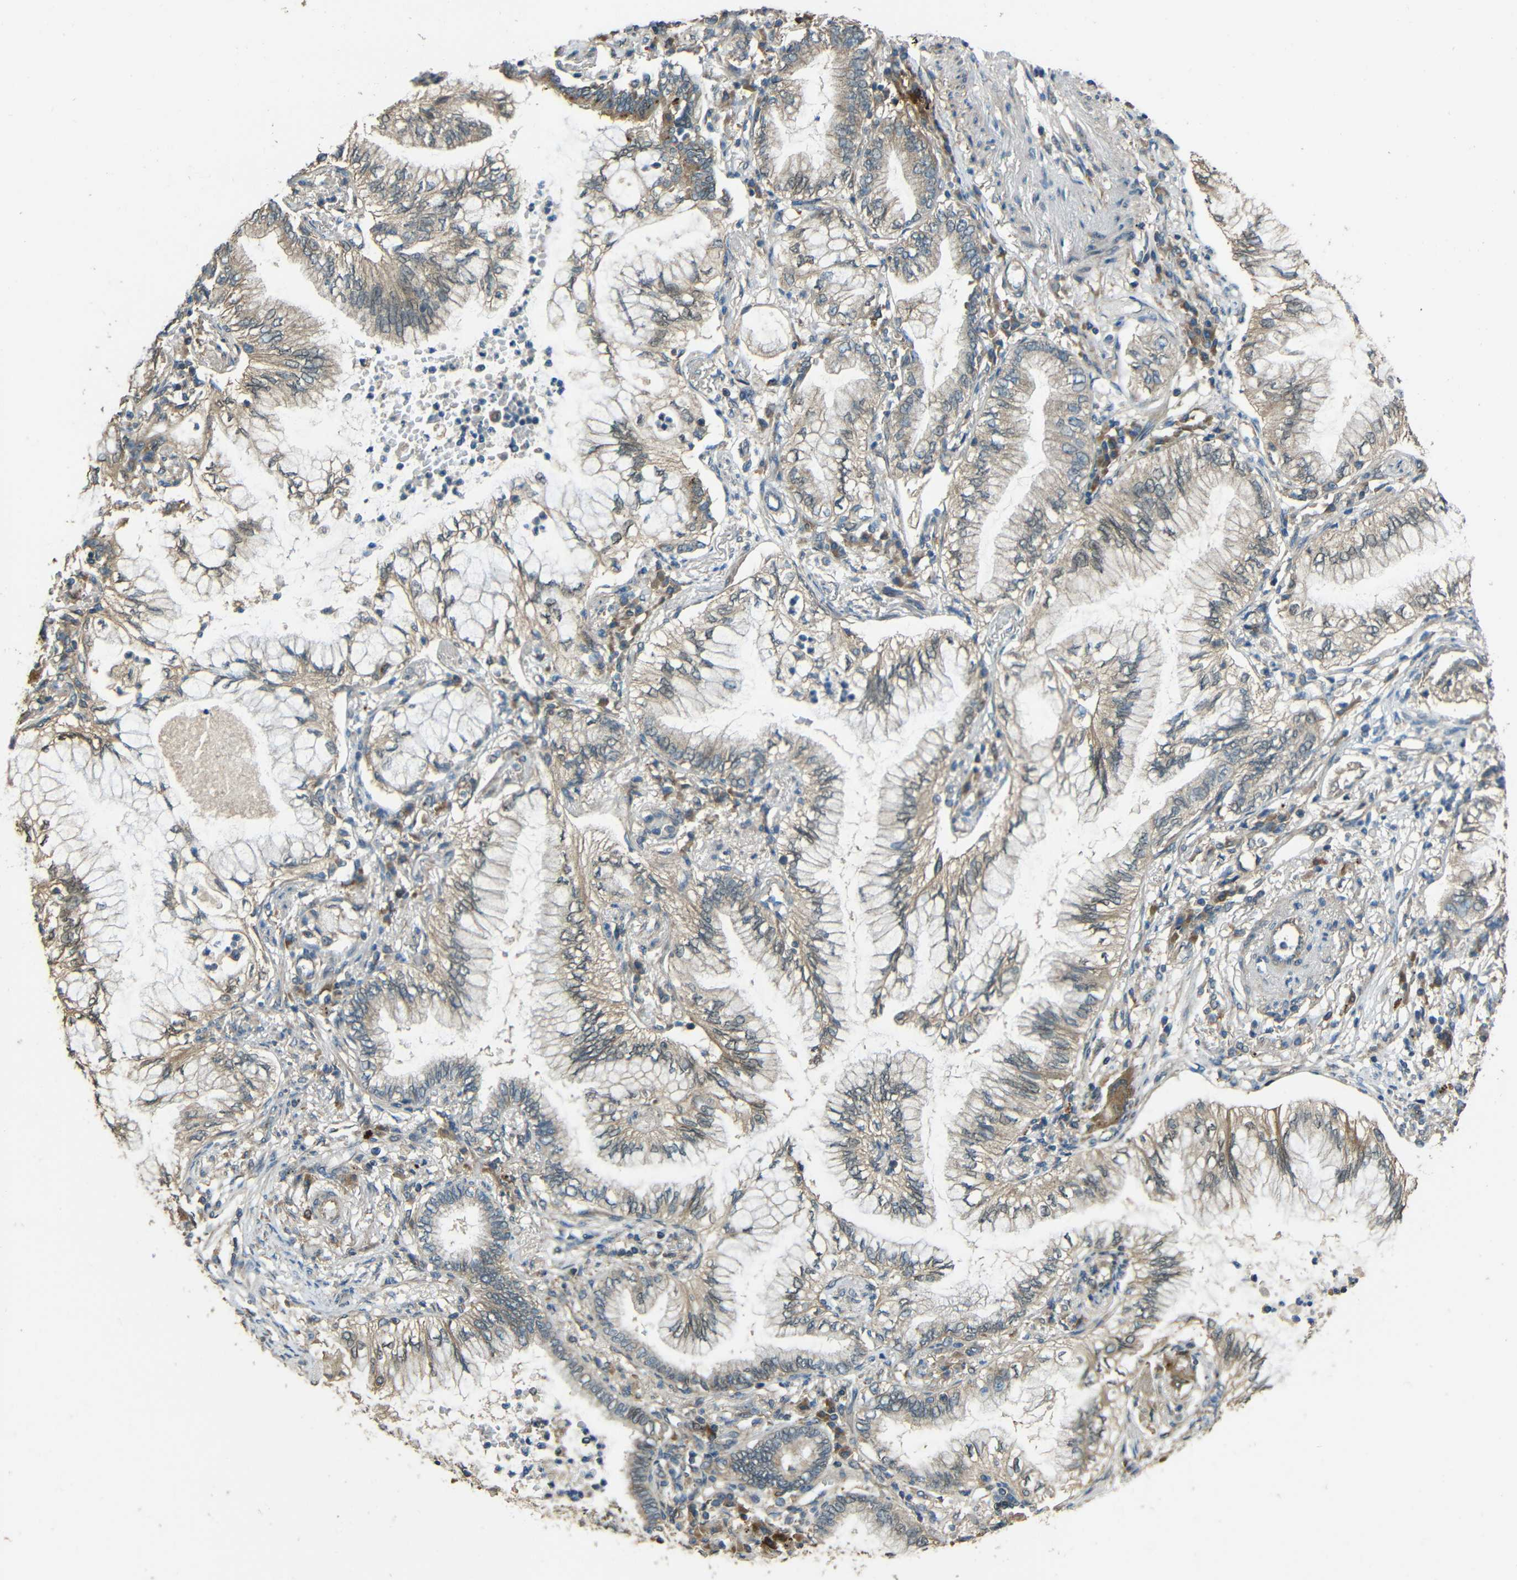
{"staining": {"intensity": "moderate", "quantity": "25%-75%", "location": "cytoplasmic/membranous"}, "tissue": "lung cancer", "cell_type": "Tumor cells", "image_type": "cancer", "snomed": [{"axis": "morphology", "description": "Normal tissue, NOS"}, {"axis": "morphology", "description": "Adenocarcinoma, NOS"}, {"axis": "topography", "description": "Bronchus"}, {"axis": "topography", "description": "Lung"}], "caption": "Immunohistochemistry histopathology image of human lung cancer stained for a protein (brown), which displays medium levels of moderate cytoplasmic/membranous expression in about 25%-75% of tumor cells.", "gene": "ACACA", "patient": {"sex": "female", "age": 70}}